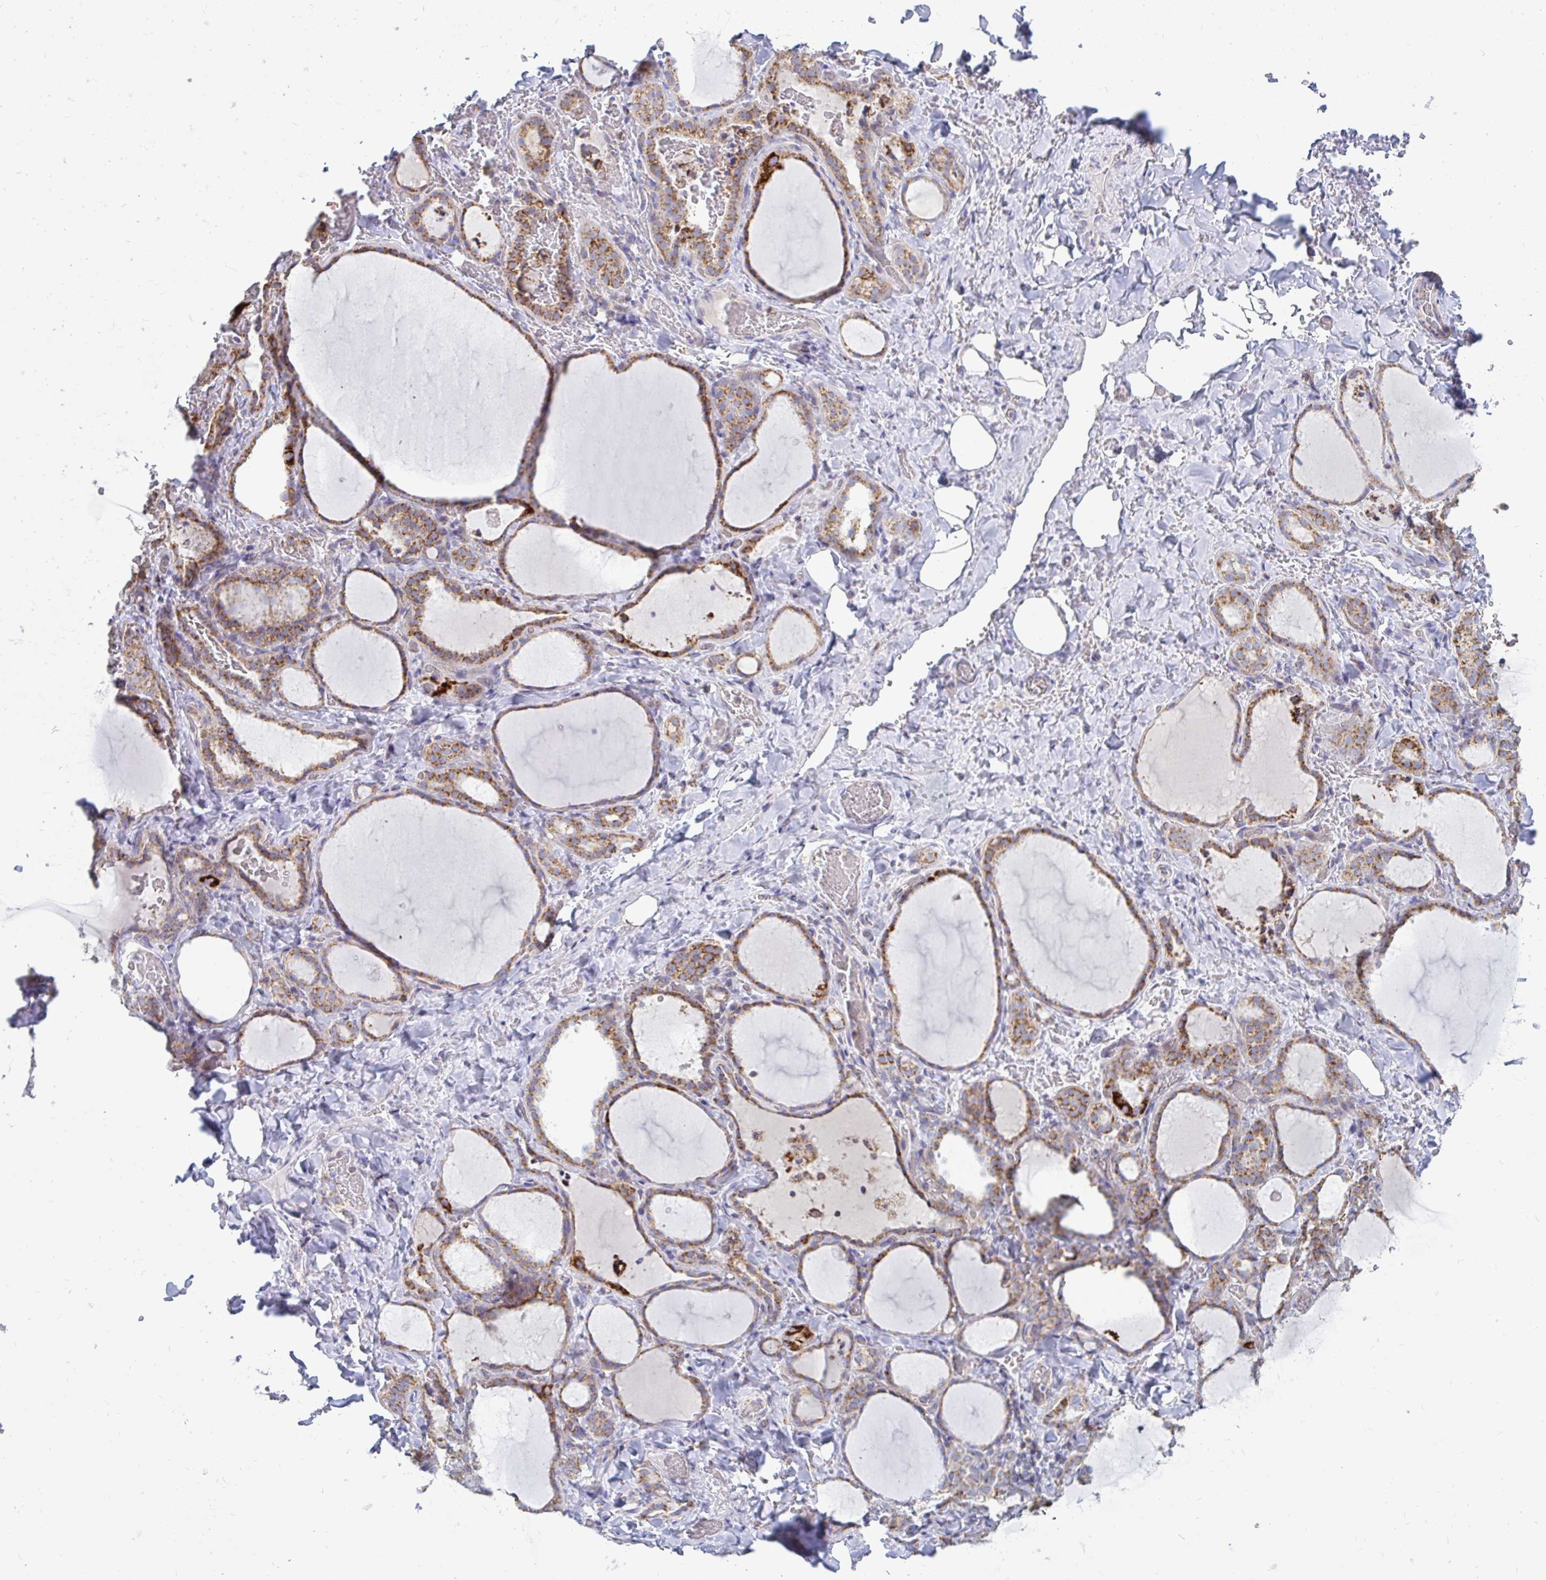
{"staining": {"intensity": "moderate", "quantity": ">75%", "location": "cytoplasmic/membranous"}, "tissue": "thyroid gland", "cell_type": "Glandular cells", "image_type": "normal", "snomed": [{"axis": "morphology", "description": "Normal tissue, NOS"}, {"axis": "topography", "description": "Thyroid gland"}], "caption": "A histopathology image showing moderate cytoplasmic/membranous expression in about >75% of glandular cells in benign thyroid gland, as visualized by brown immunohistochemical staining.", "gene": "OR10R2", "patient": {"sex": "female", "age": 22}}